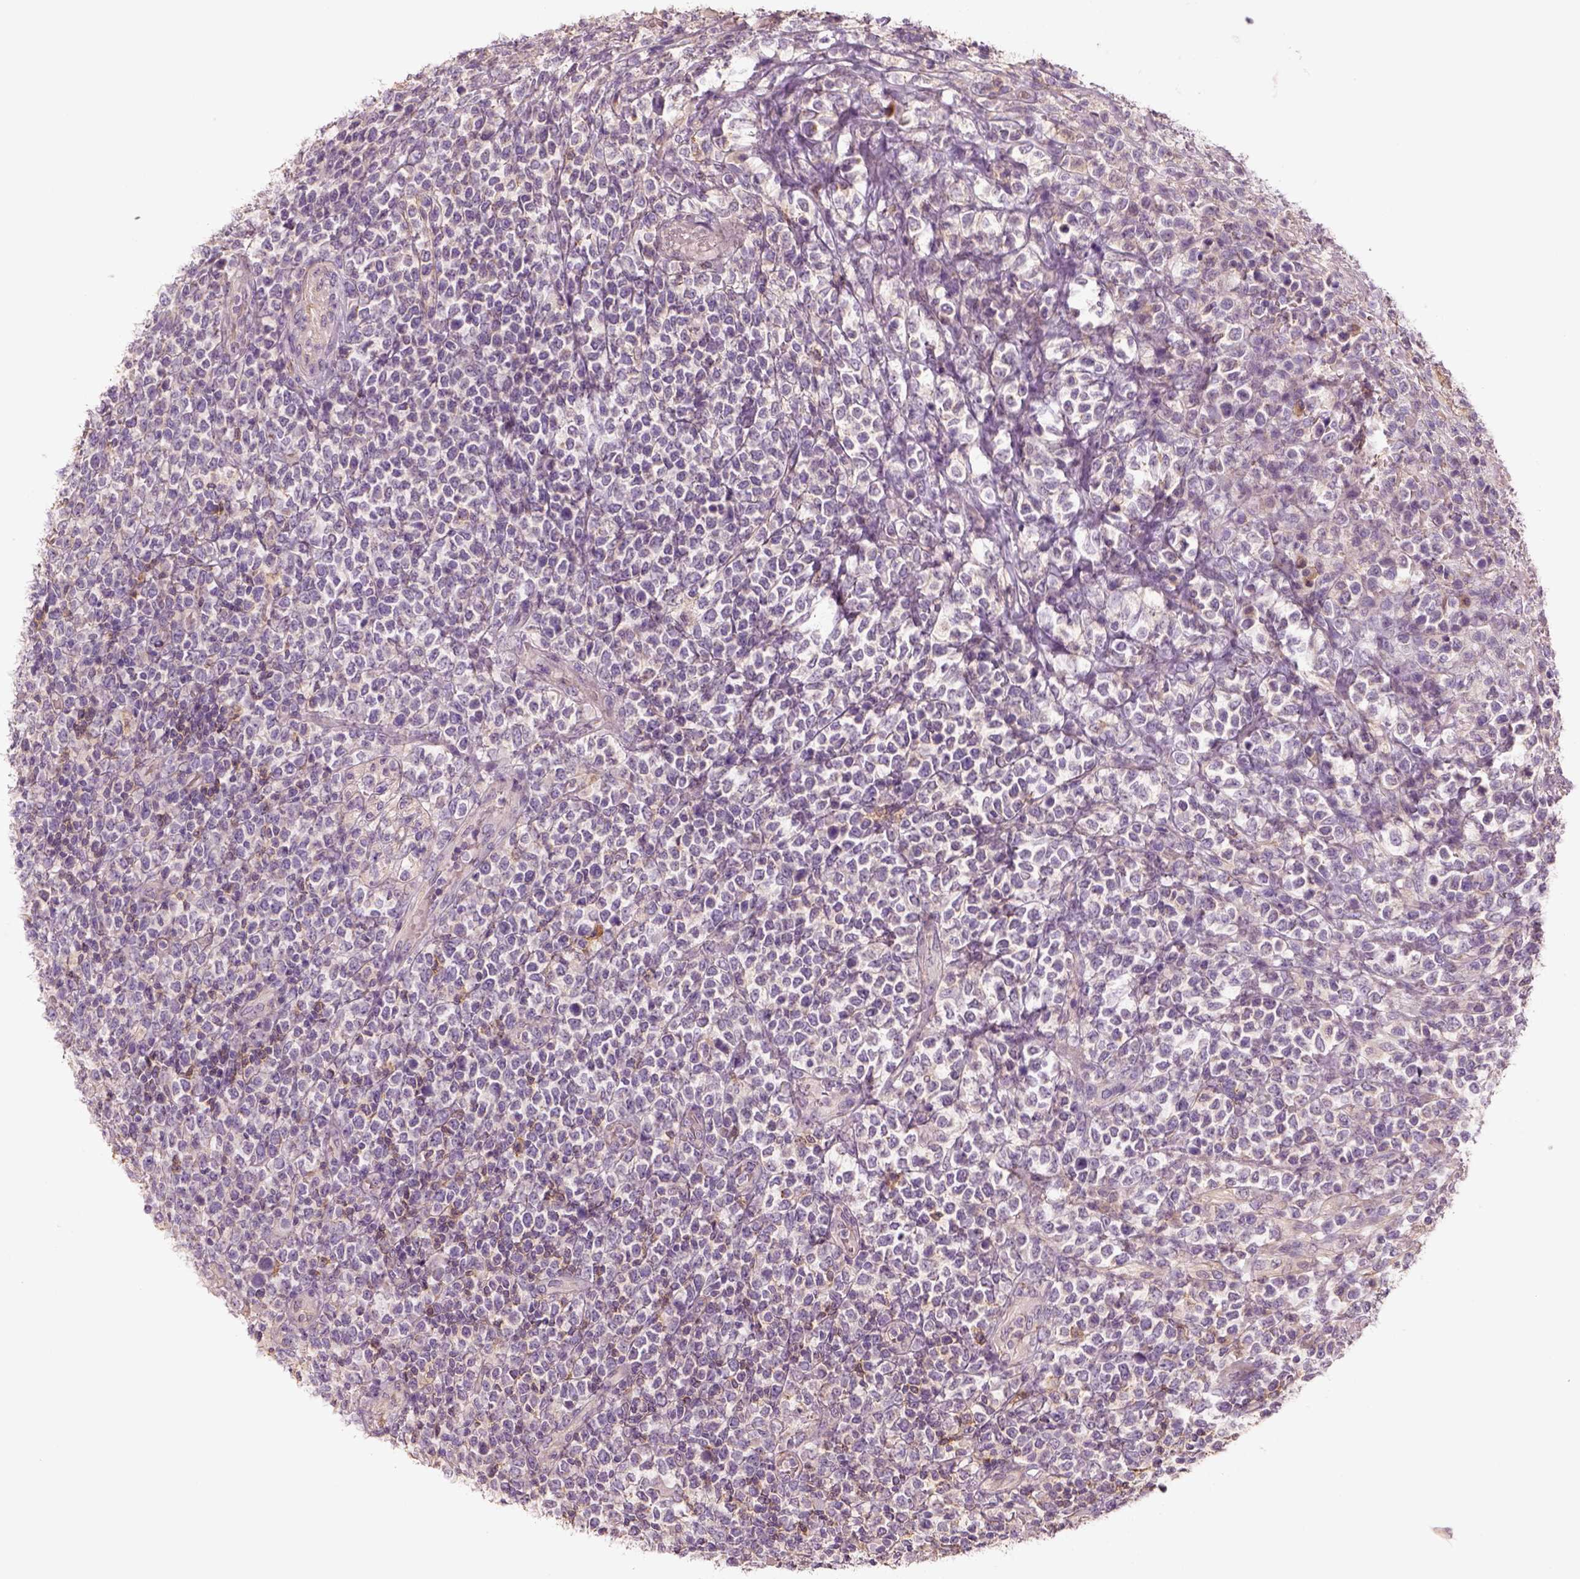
{"staining": {"intensity": "negative", "quantity": "none", "location": "none"}, "tissue": "lymphoma", "cell_type": "Tumor cells", "image_type": "cancer", "snomed": [{"axis": "morphology", "description": "Malignant lymphoma, non-Hodgkin's type, High grade"}, {"axis": "topography", "description": "Soft tissue"}], "caption": "Image shows no significant protein expression in tumor cells of lymphoma.", "gene": "AQP9", "patient": {"sex": "female", "age": 56}}